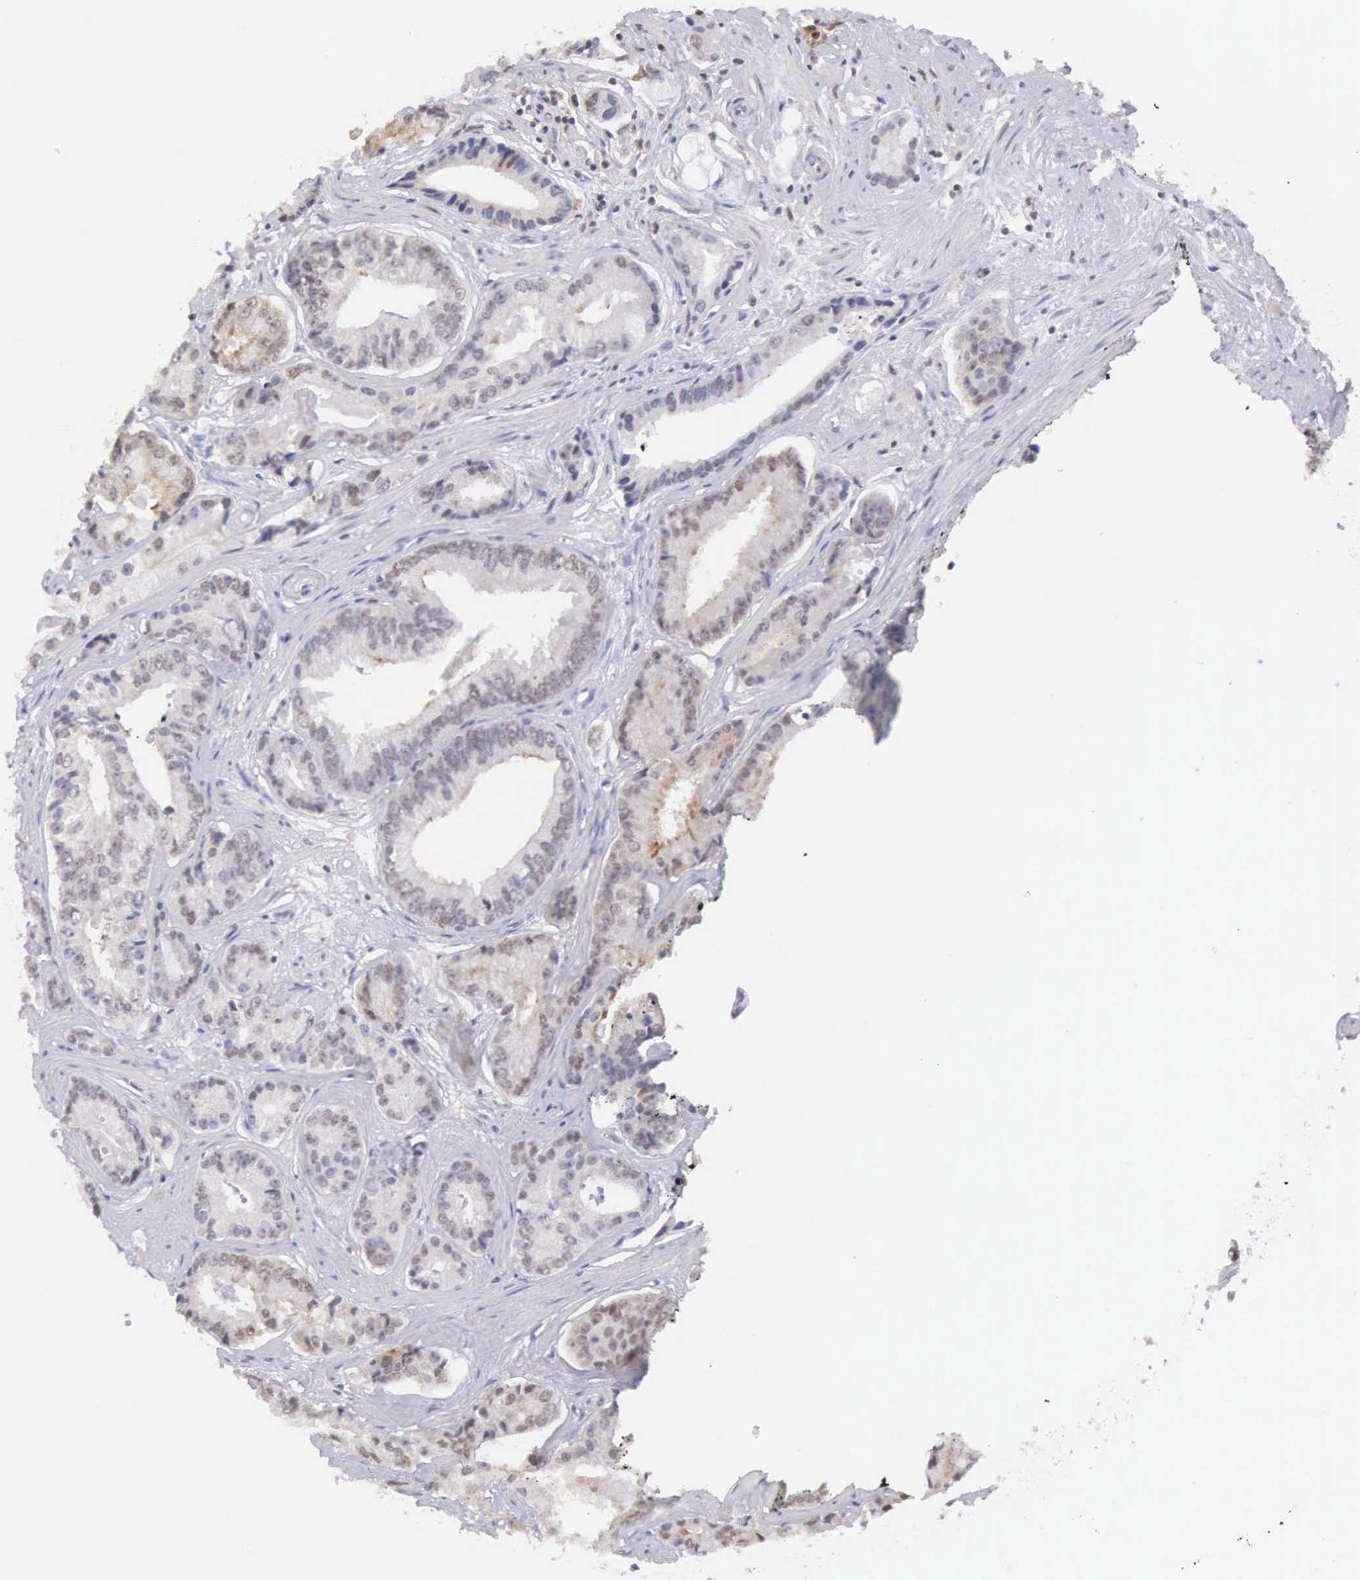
{"staining": {"intensity": "weak", "quantity": "<25%", "location": "nuclear"}, "tissue": "prostate cancer", "cell_type": "Tumor cells", "image_type": "cancer", "snomed": [{"axis": "morphology", "description": "Adenocarcinoma, High grade"}, {"axis": "topography", "description": "Prostate"}], "caption": "This is a photomicrograph of immunohistochemistry staining of adenocarcinoma (high-grade) (prostate), which shows no staining in tumor cells.", "gene": "VRK1", "patient": {"sex": "male", "age": 56}}